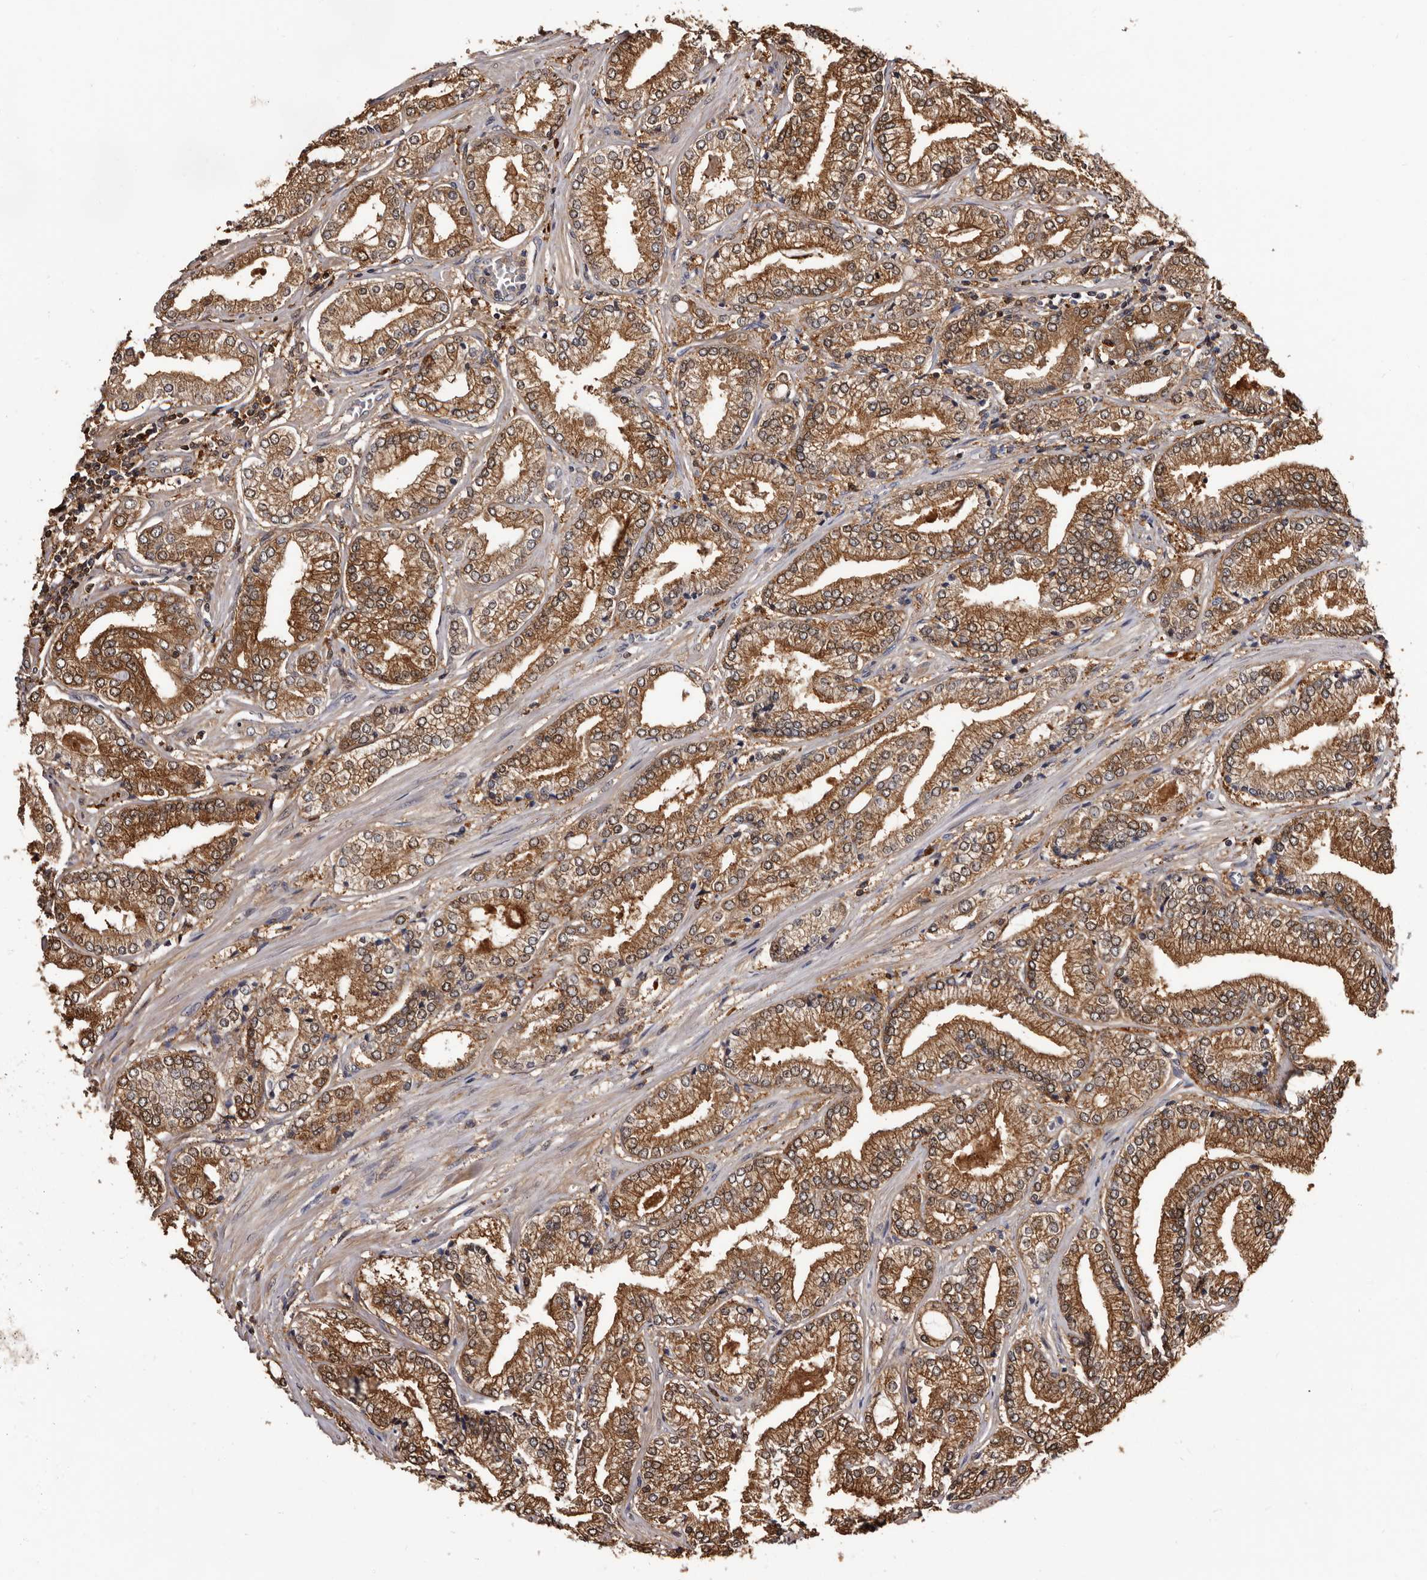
{"staining": {"intensity": "moderate", "quantity": ">75%", "location": "cytoplasmic/membranous"}, "tissue": "prostate cancer", "cell_type": "Tumor cells", "image_type": "cancer", "snomed": [{"axis": "morphology", "description": "Adenocarcinoma, Low grade"}, {"axis": "topography", "description": "Prostate"}], "caption": "DAB (3,3'-diaminobenzidine) immunohistochemical staining of human prostate cancer exhibits moderate cytoplasmic/membranous protein positivity in approximately >75% of tumor cells.", "gene": "DNPH1", "patient": {"sex": "male", "age": 62}}